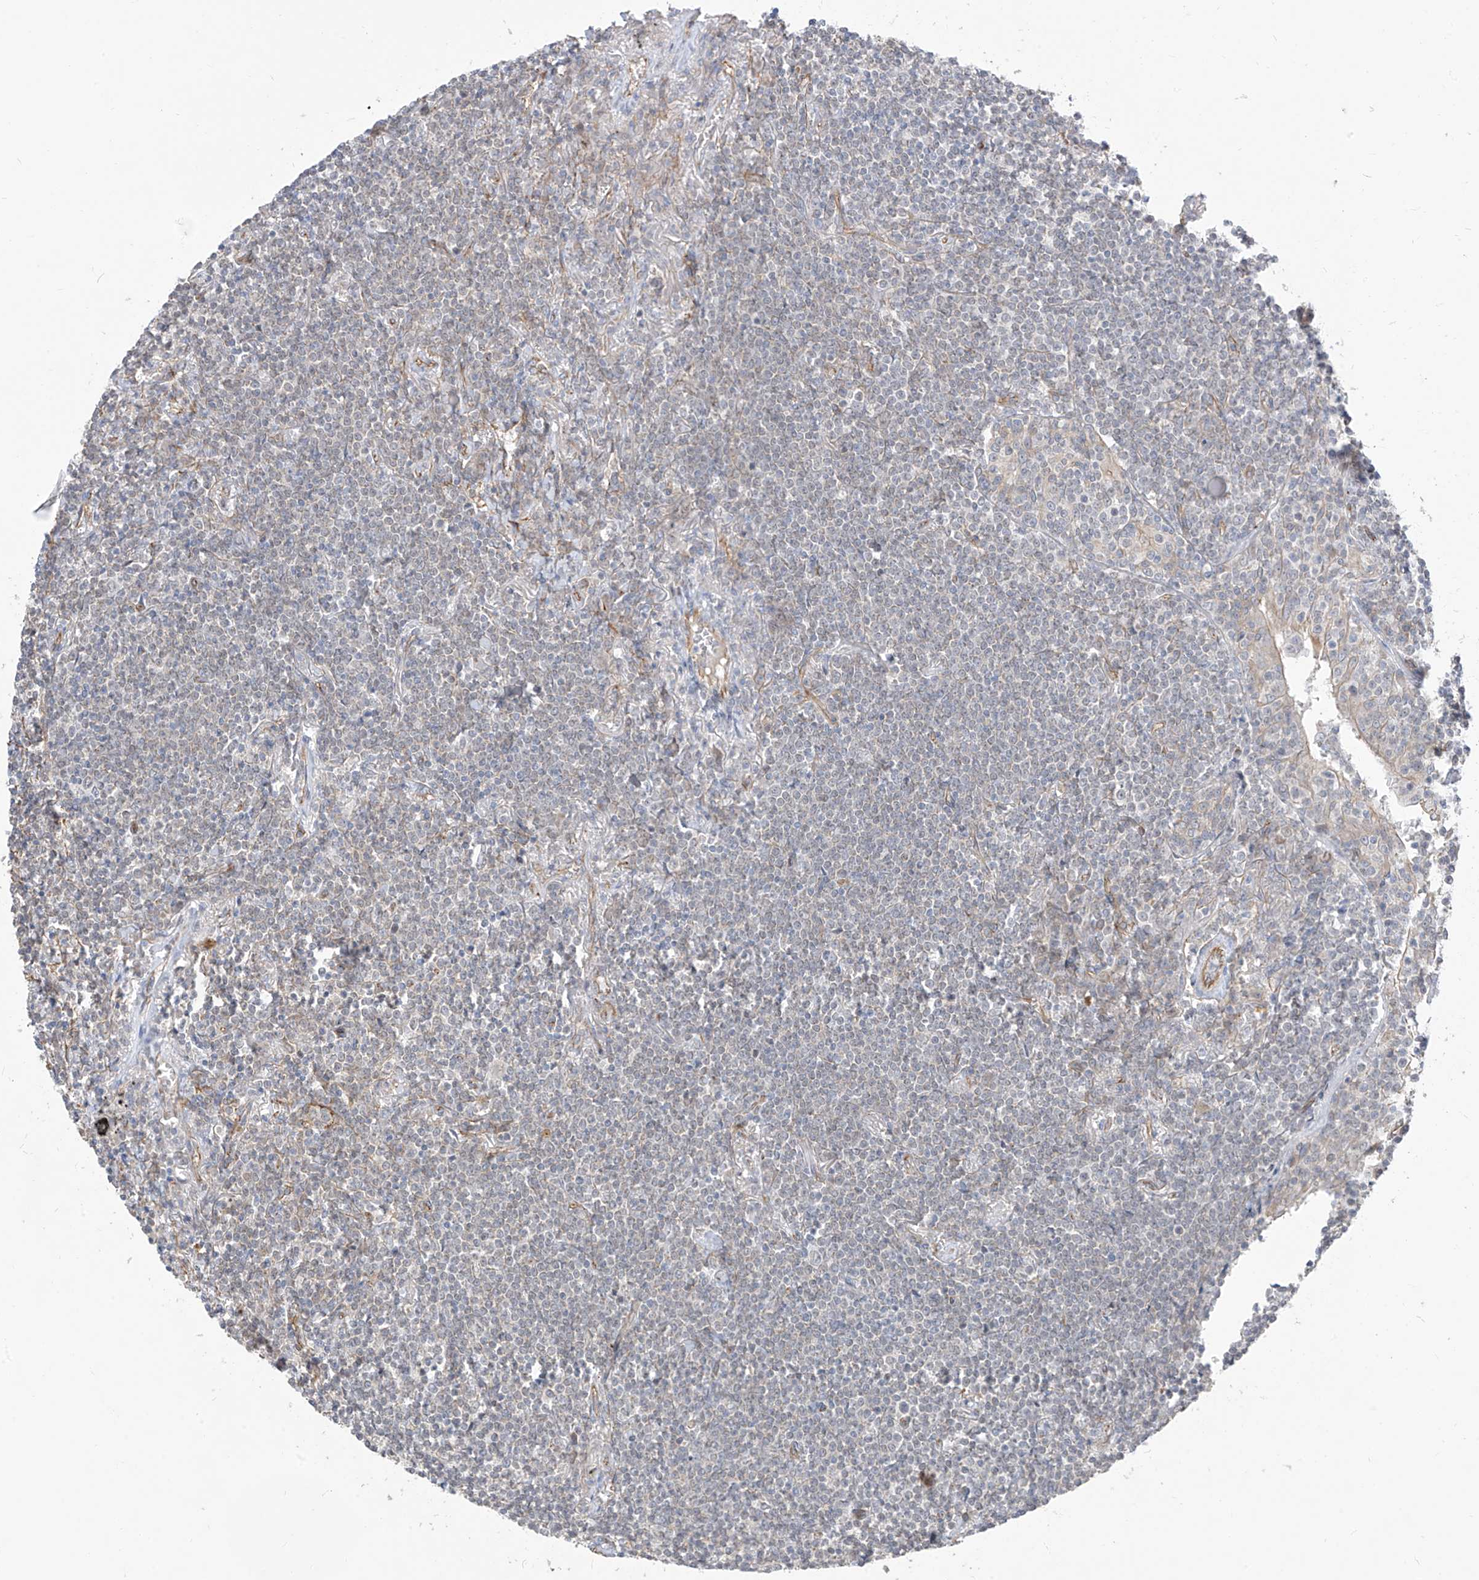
{"staining": {"intensity": "negative", "quantity": "none", "location": "none"}, "tissue": "lymphoma", "cell_type": "Tumor cells", "image_type": "cancer", "snomed": [{"axis": "morphology", "description": "Malignant lymphoma, non-Hodgkin's type, Low grade"}, {"axis": "topography", "description": "Lung"}], "caption": "Human lymphoma stained for a protein using immunohistochemistry reveals no positivity in tumor cells.", "gene": "EPHX4", "patient": {"sex": "female", "age": 71}}